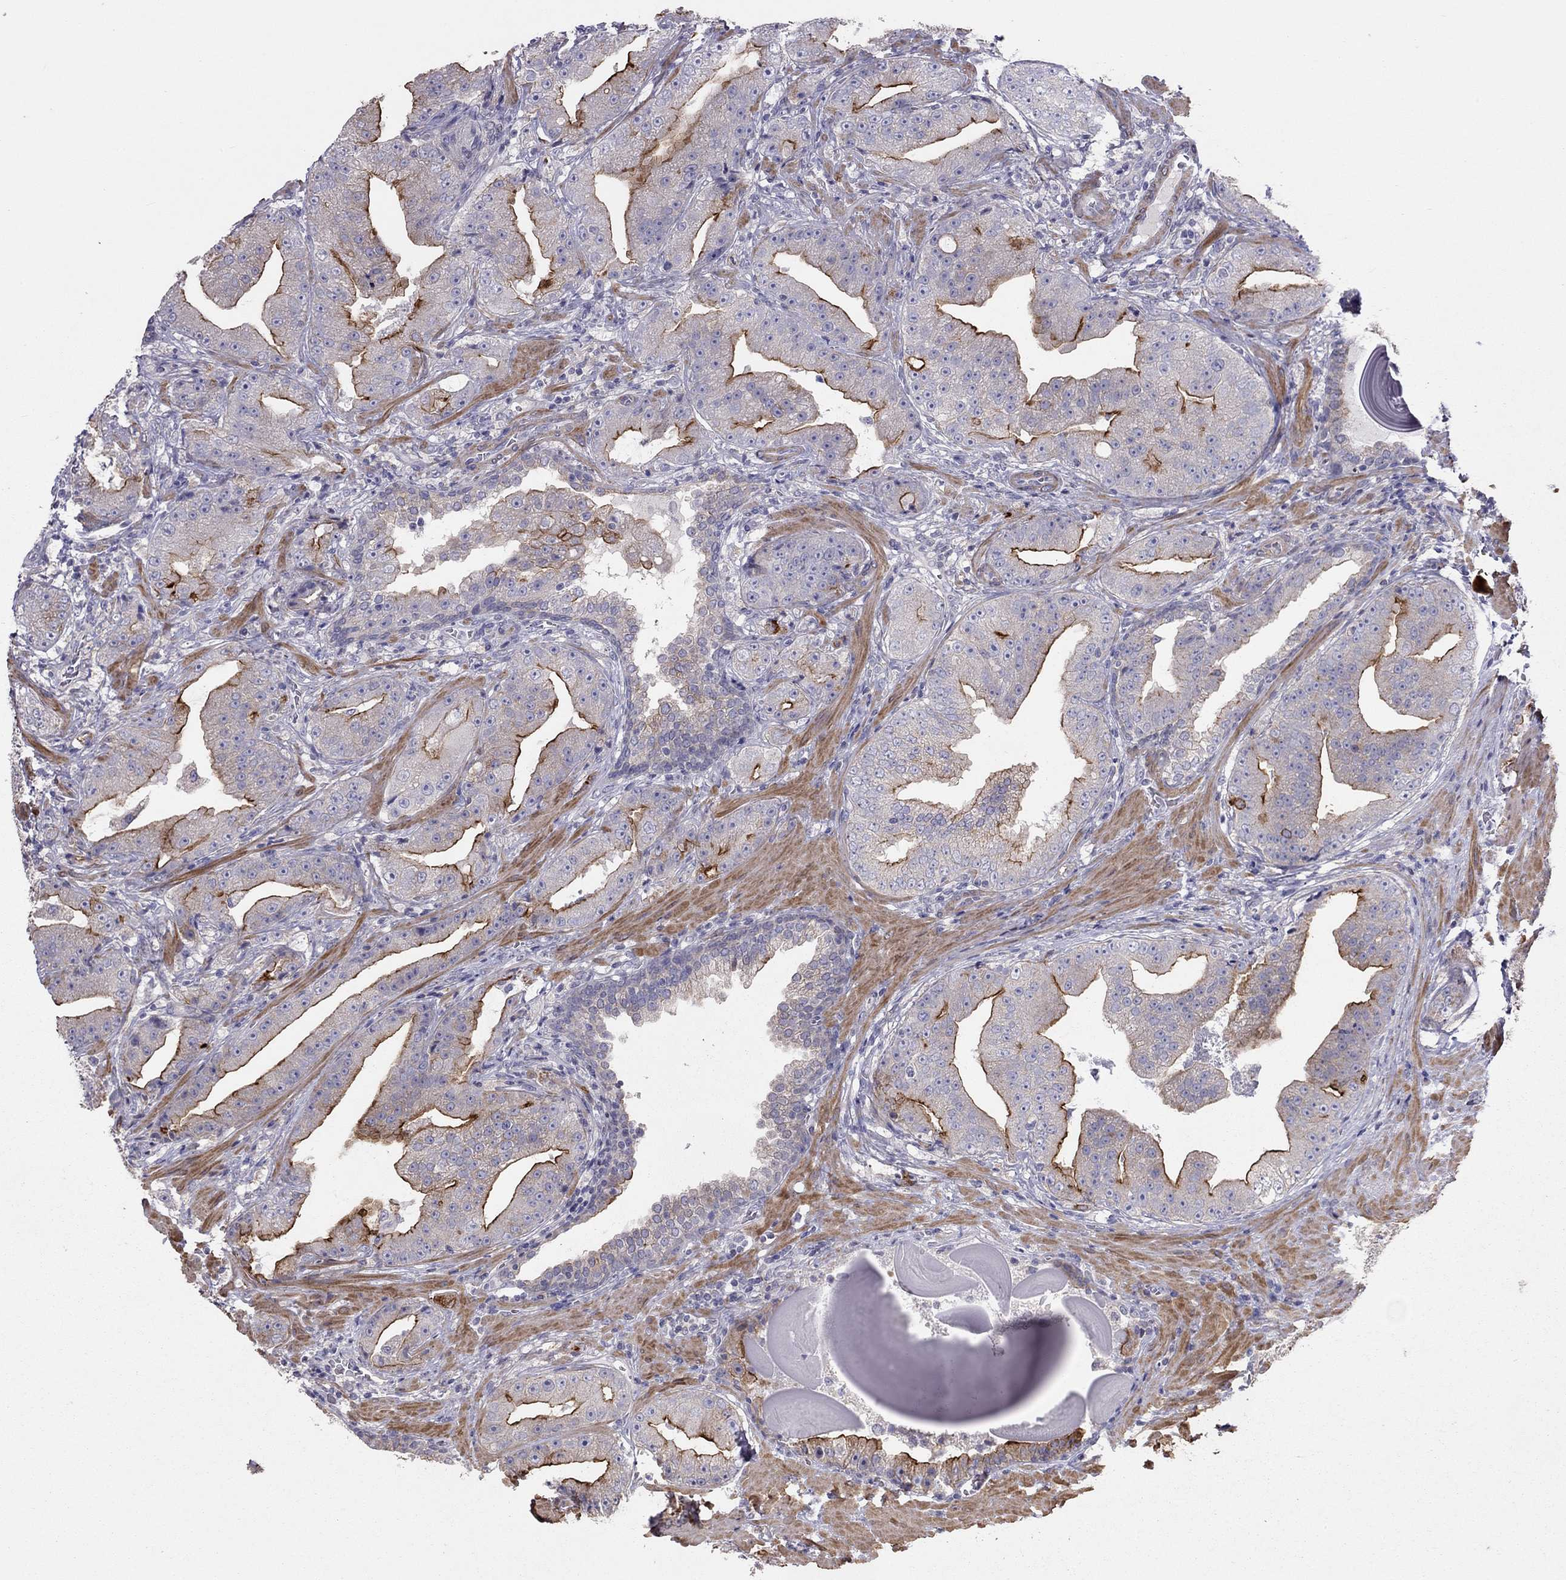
{"staining": {"intensity": "strong", "quantity": "25%-75%", "location": "cytoplasmic/membranous"}, "tissue": "prostate cancer", "cell_type": "Tumor cells", "image_type": "cancer", "snomed": [{"axis": "morphology", "description": "Adenocarcinoma, Low grade"}, {"axis": "topography", "description": "Prostate"}], "caption": "Approximately 25%-75% of tumor cells in human prostate cancer show strong cytoplasmic/membranous protein expression as visualized by brown immunohistochemical staining.", "gene": "SYTL2", "patient": {"sex": "male", "age": 62}}